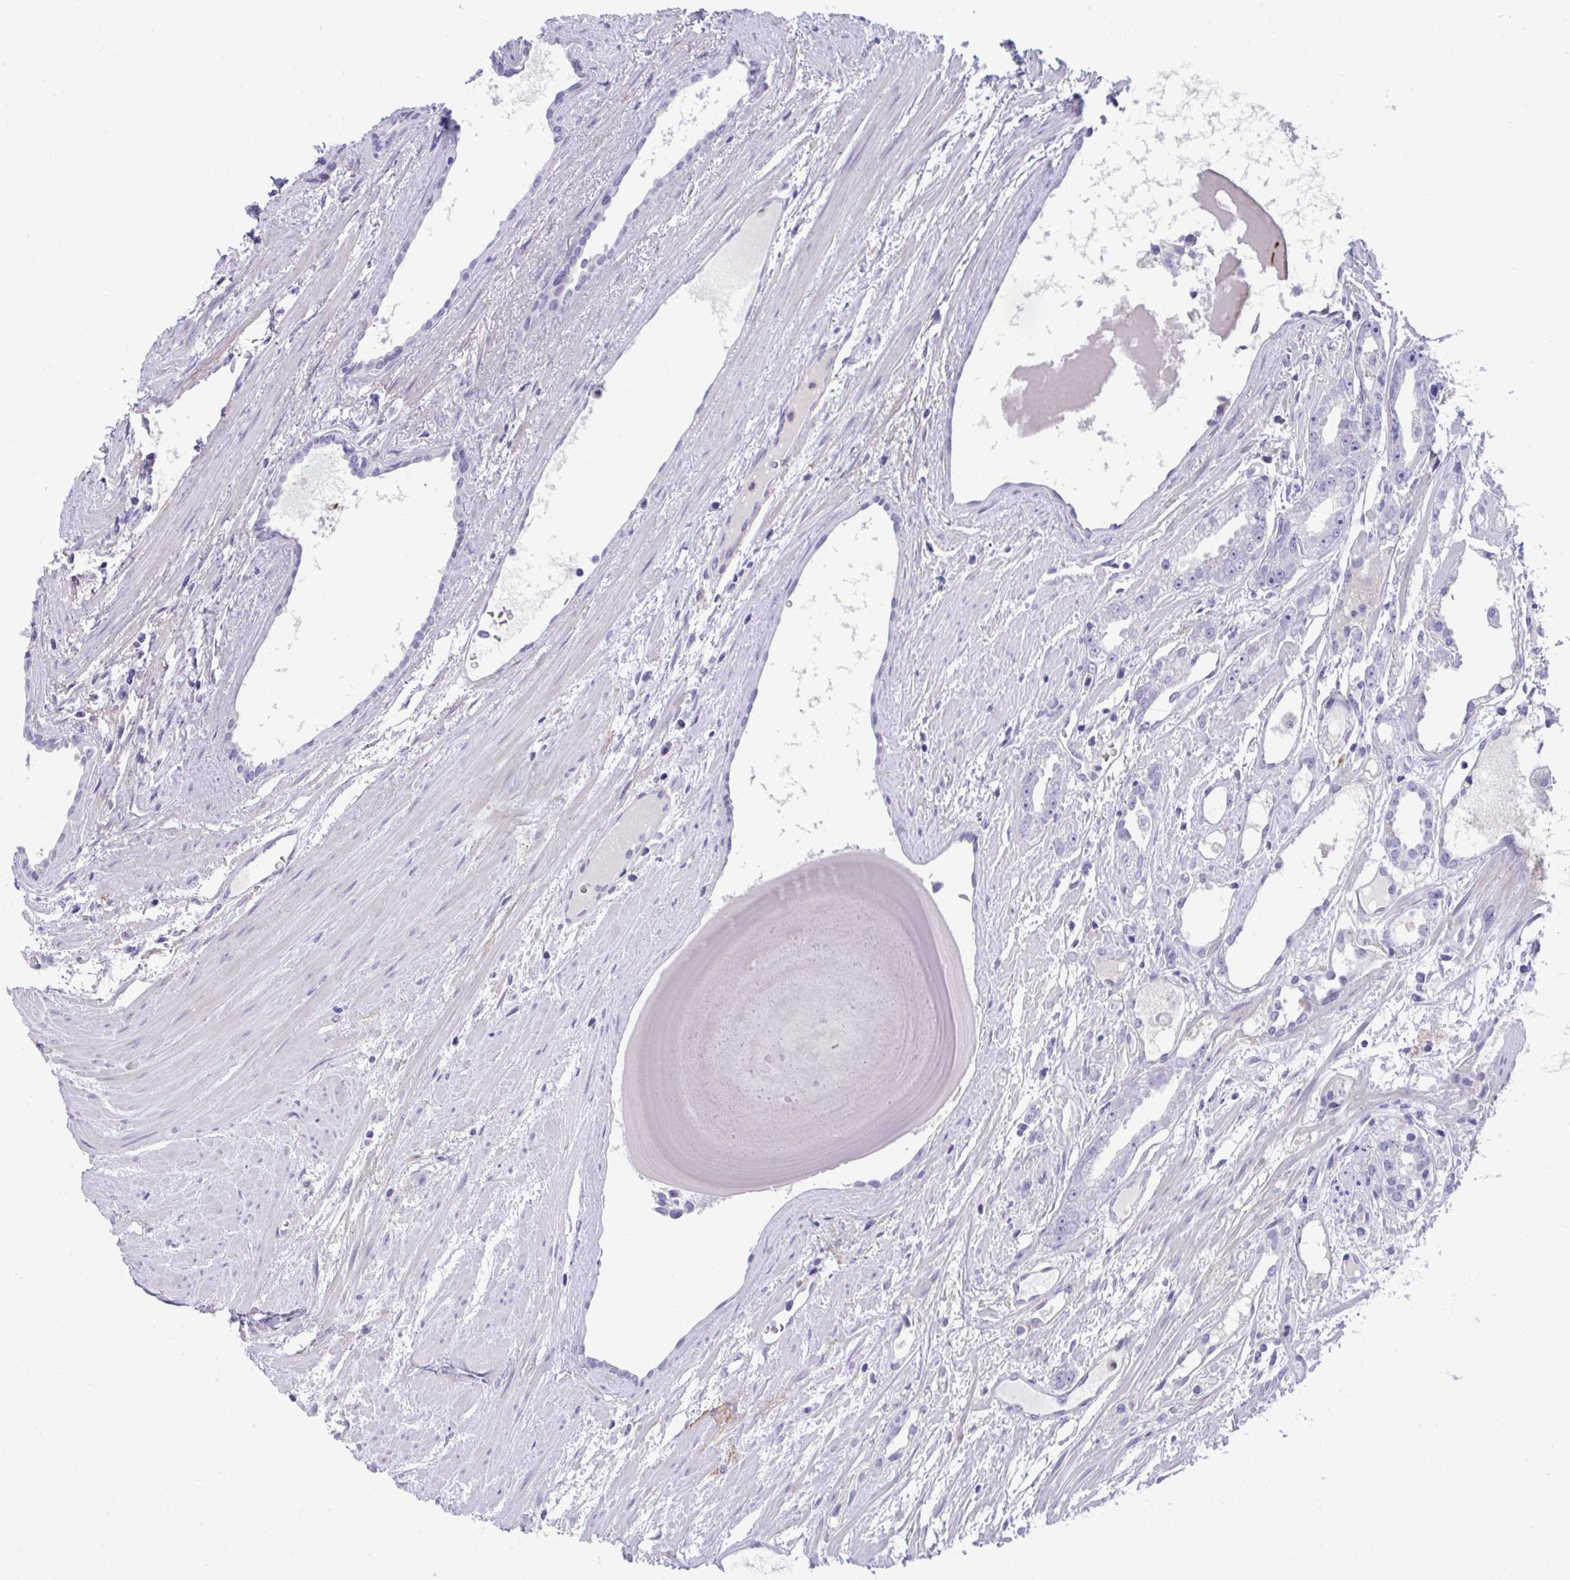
{"staining": {"intensity": "negative", "quantity": "none", "location": "none"}, "tissue": "prostate cancer", "cell_type": "Tumor cells", "image_type": "cancer", "snomed": [{"axis": "morphology", "description": "Adenocarcinoma, High grade"}, {"axis": "topography", "description": "Prostate"}], "caption": "High-grade adenocarcinoma (prostate) was stained to show a protein in brown. There is no significant positivity in tumor cells. (Immunohistochemistry, brightfield microscopy, high magnification).", "gene": "PIGZ", "patient": {"sex": "male", "age": 68}}